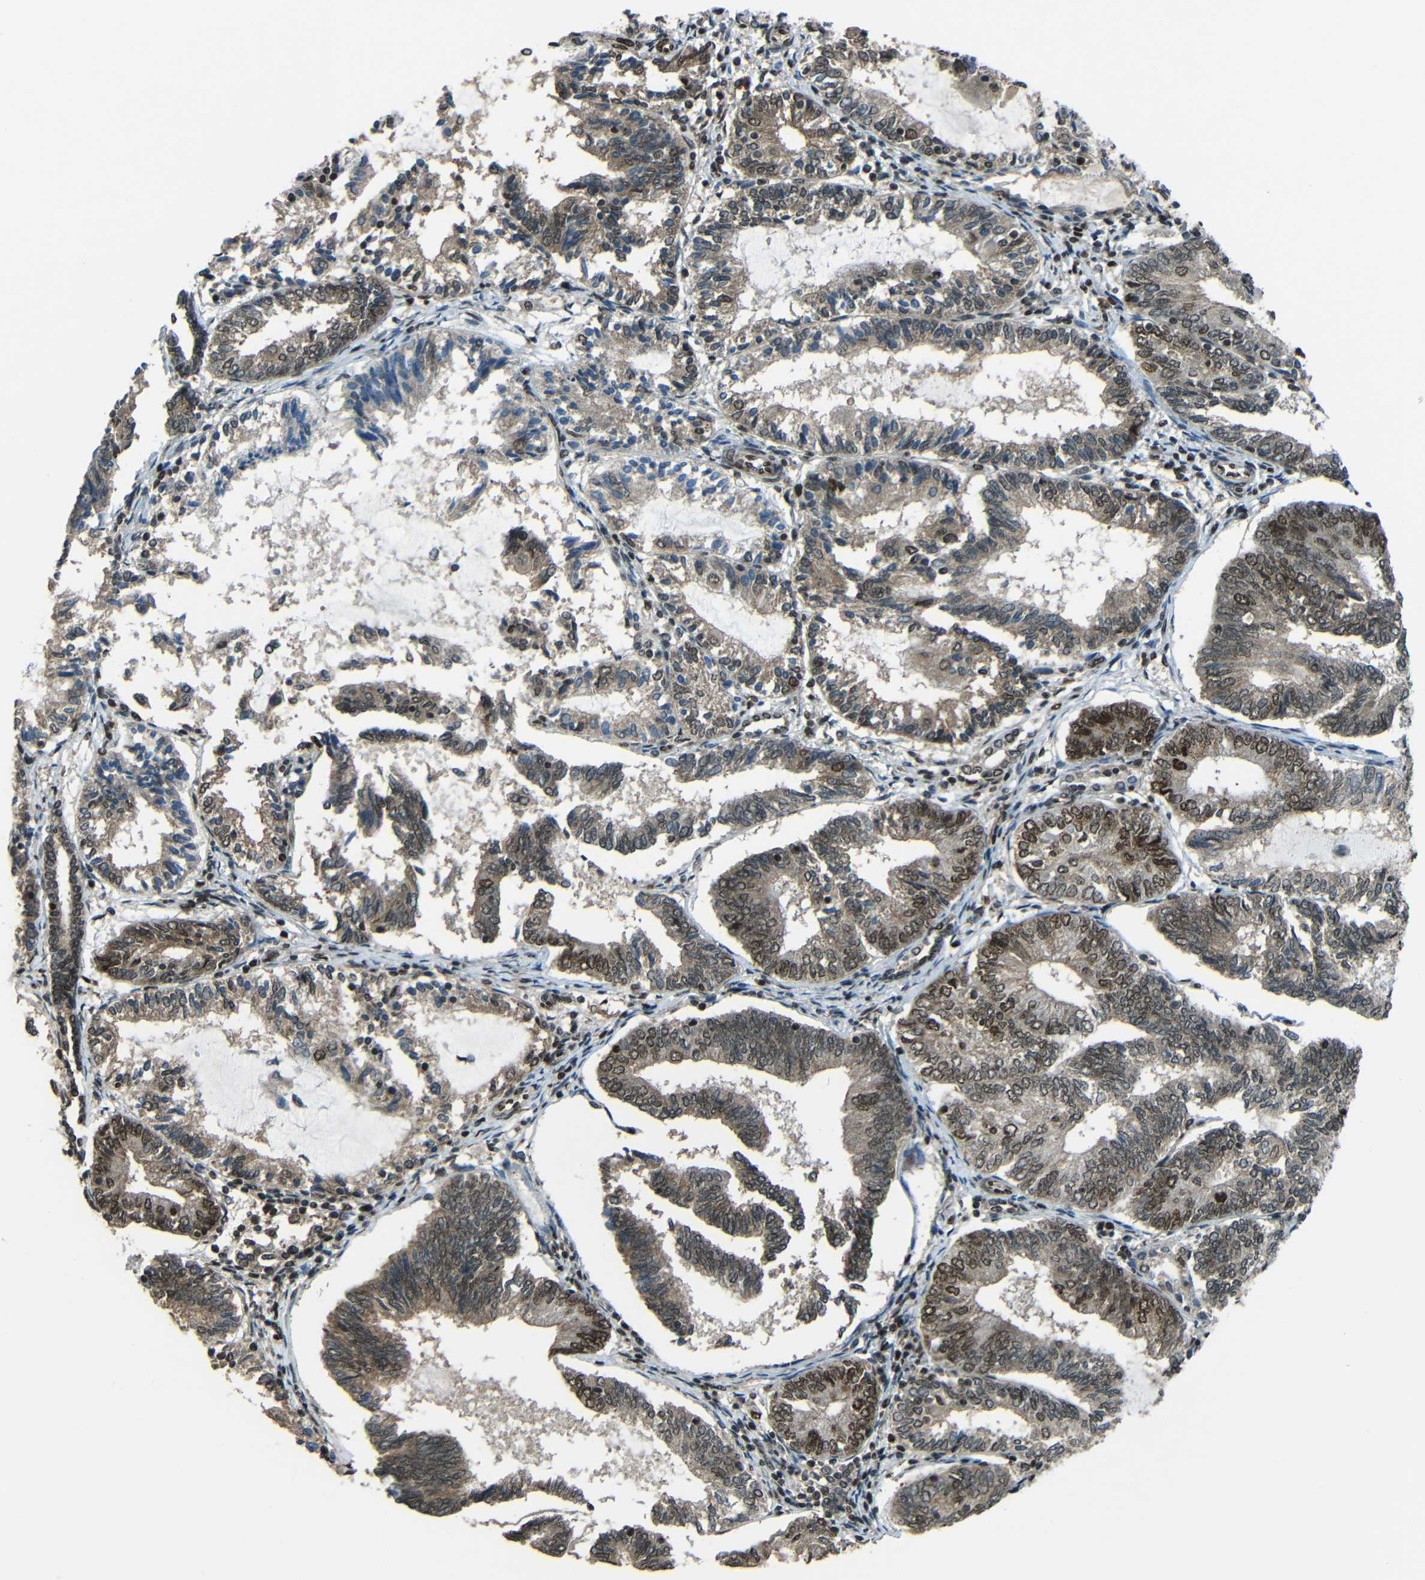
{"staining": {"intensity": "moderate", "quantity": "25%-75%", "location": "nuclear"}, "tissue": "endometrial cancer", "cell_type": "Tumor cells", "image_type": "cancer", "snomed": [{"axis": "morphology", "description": "Adenocarcinoma, NOS"}, {"axis": "topography", "description": "Endometrium"}], "caption": "Immunohistochemistry photomicrograph of neoplastic tissue: human endometrial cancer (adenocarcinoma) stained using IHC exhibits medium levels of moderate protein expression localized specifically in the nuclear of tumor cells, appearing as a nuclear brown color.", "gene": "PSIP1", "patient": {"sex": "female", "age": 81}}